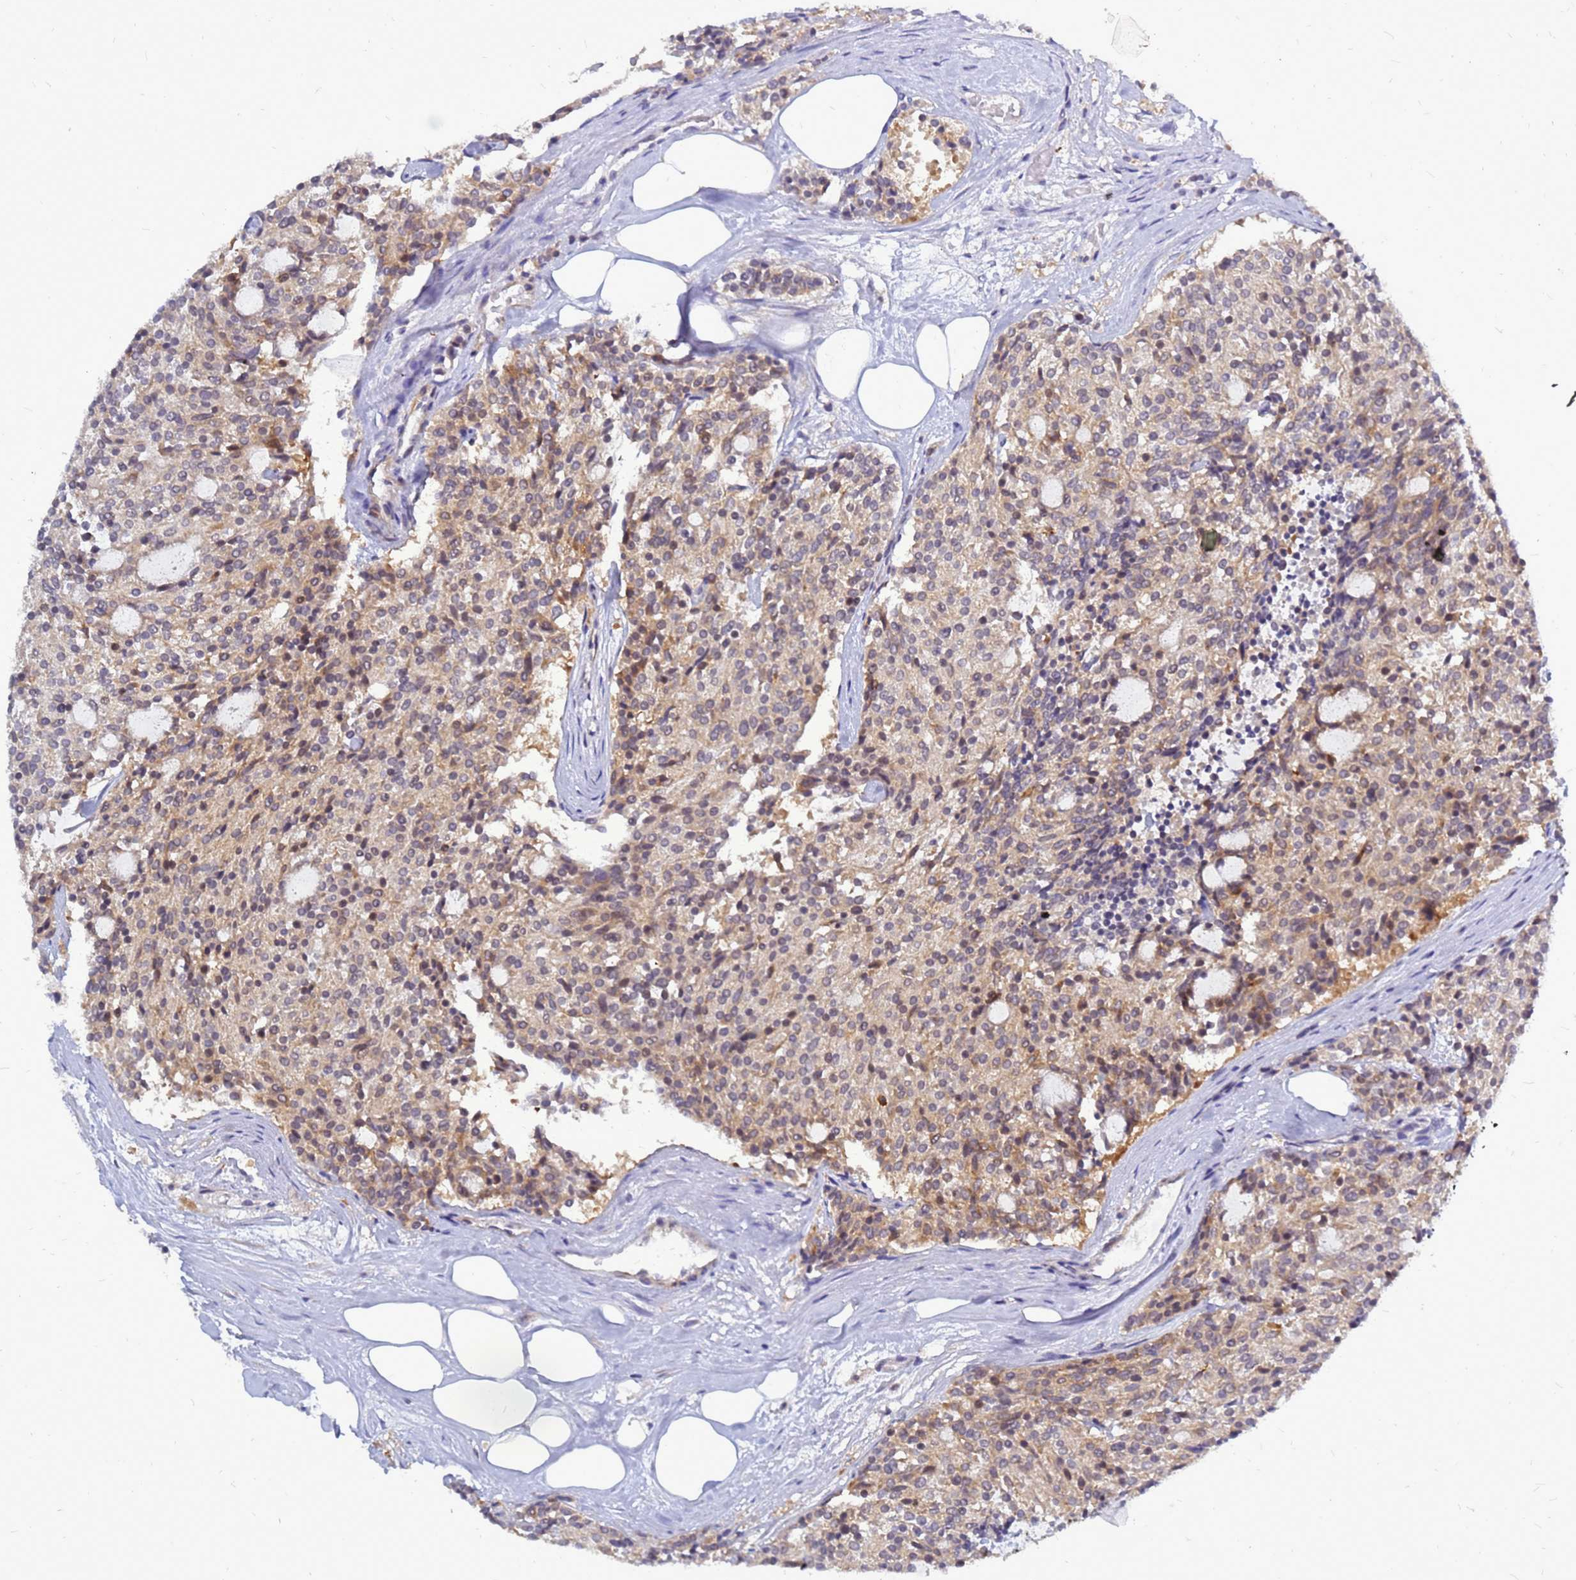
{"staining": {"intensity": "weak", "quantity": "25%-75%", "location": "cytoplasmic/membranous,nuclear"}, "tissue": "carcinoid", "cell_type": "Tumor cells", "image_type": "cancer", "snomed": [{"axis": "morphology", "description": "Carcinoid, malignant, NOS"}, {"axis": "topography", "description": "Pancreas"}], "caption": "A brown stain highlights weak cytoplasmic/membranous and nuclear expression of a protein in carcinoid (malignant) tumor cells.", "gene": "SRGAP3", "patient": {"sex": "female", "age": 54}}